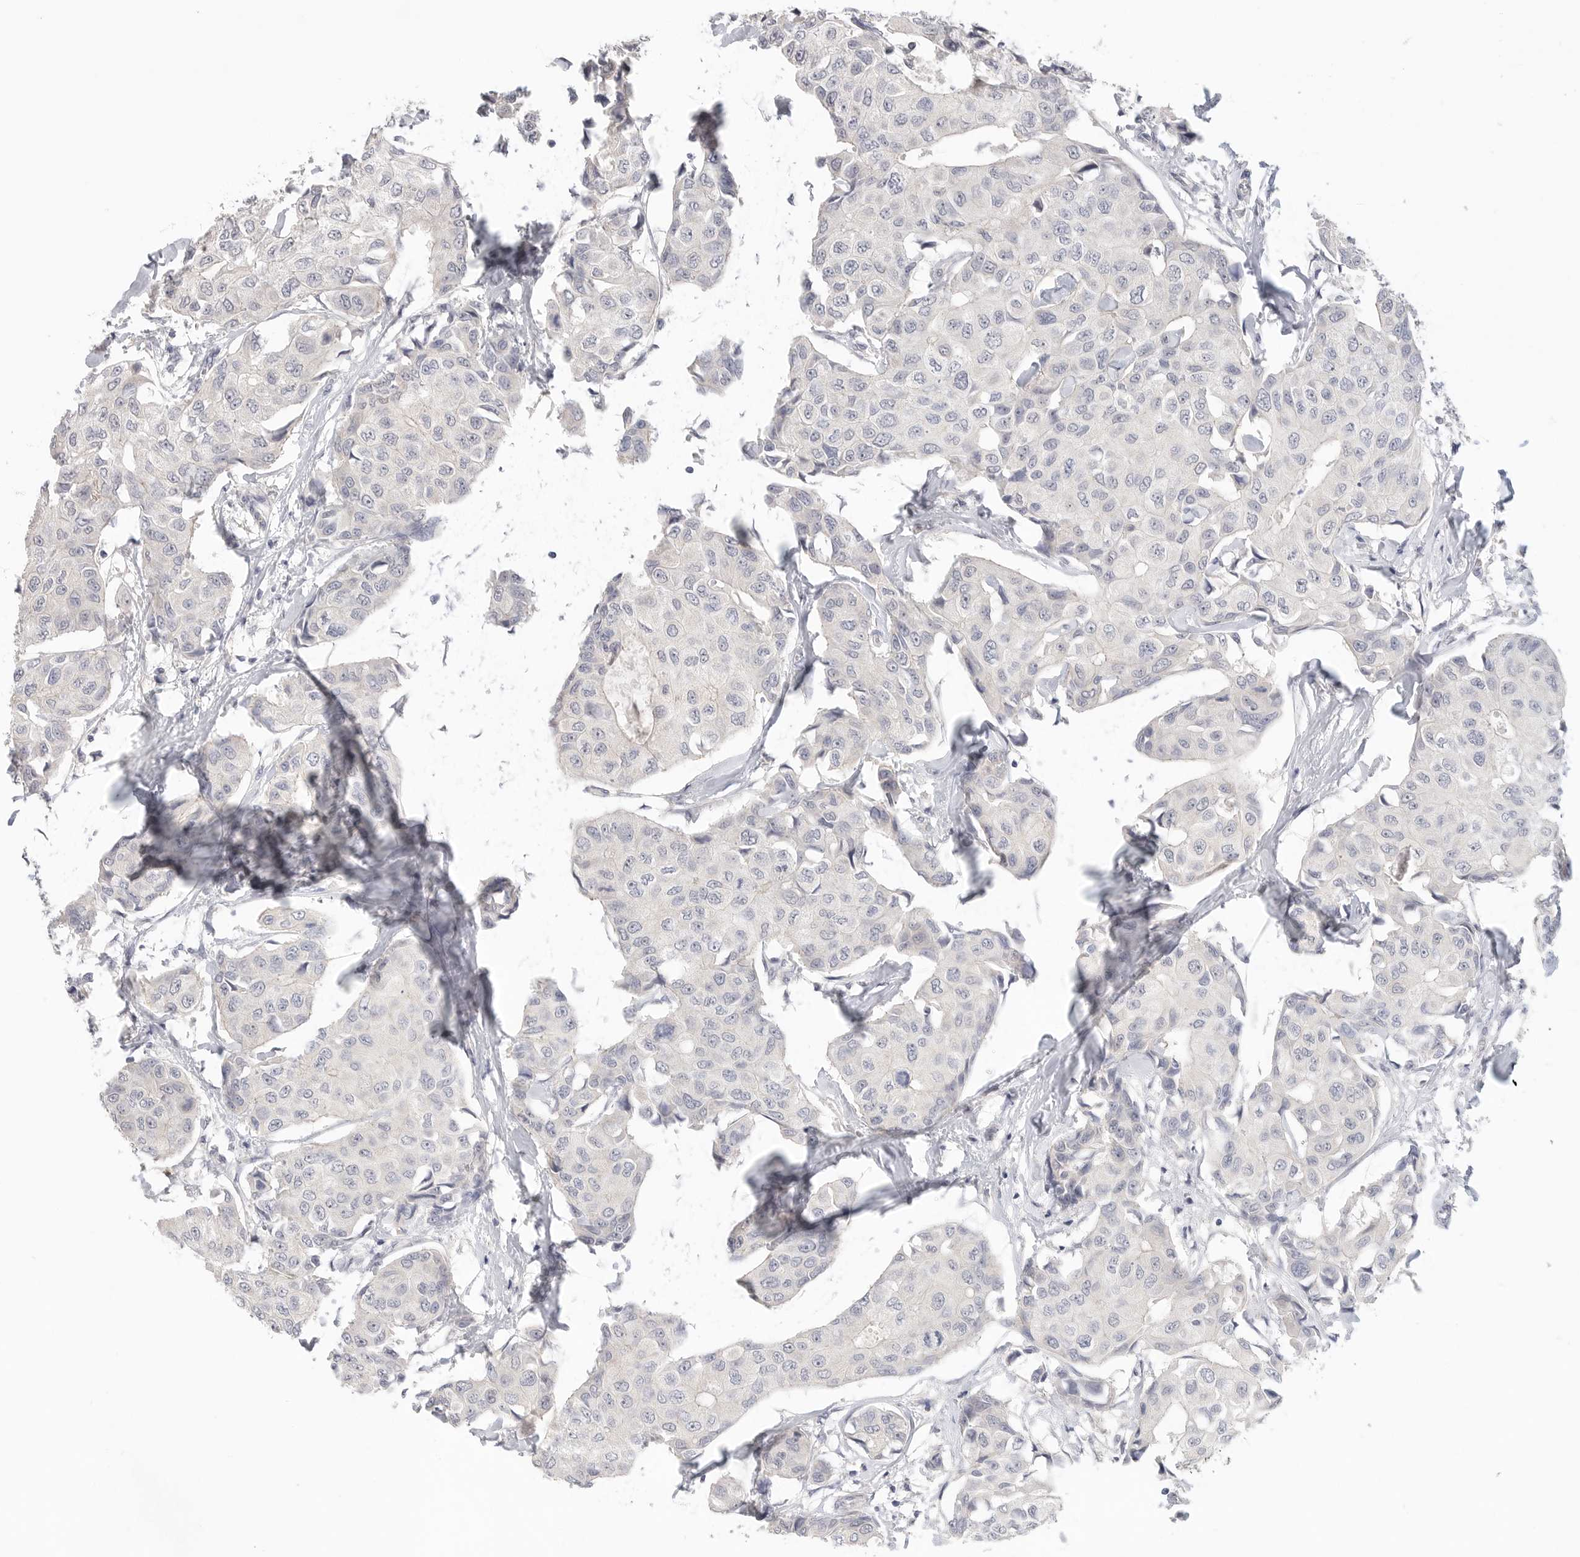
{"staining": {"intensity": "negative", "quantity": "none", "location": "none"}, "tissue": "breast cancer", "cell_type": "Tumor cells", "image_type": "cancer", "snomed": [{"axis": "morphology", "description": "Duct carcinoma"}, {"axis": "topography", "description": "Breast"}], "caption": "Immunohistochemistry histopathology image of human intraductal carcinoma (breast) stained for a protein (brown), which exhibits no positivity in tumor cells.", "gene": "FBN2", "patient": {"sex": "female", "age": 80}}